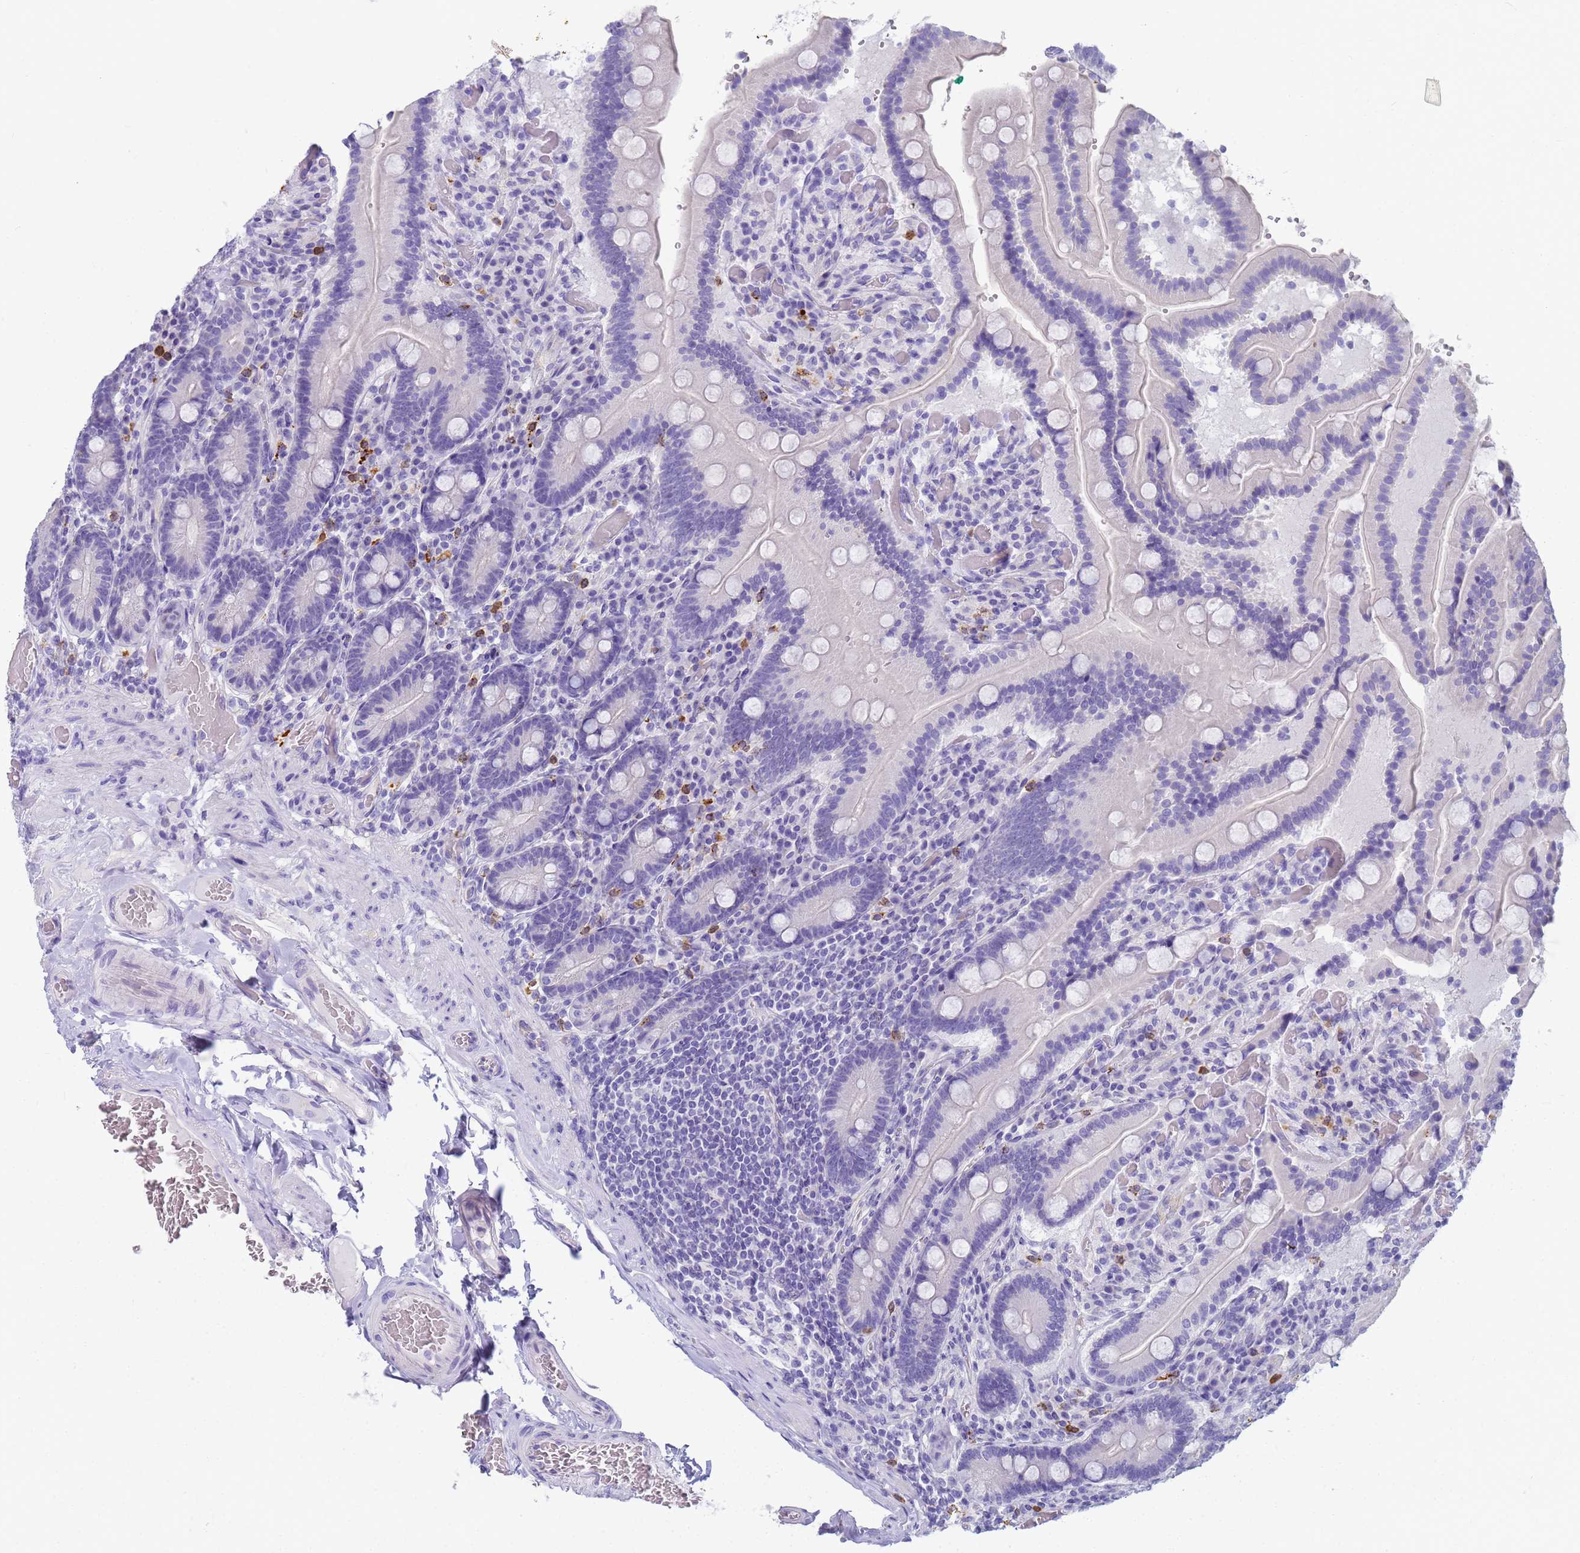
{"staining": {"intensity": "negative", "quantity": "none", "location": "none"}, "tissue": "duodenum", "cell_type": "Glandular cells", "image_type": "normal", "snomed": [{"axis": "morphology", "description": "Normal tissue, NOS"}, {"axis": "topography", "description": "Duodenum"}], "caption": "The immunohistochemistry (IHC) image has no significant staining in glandular cells of duodenum.", "gene": "RNASE2", "patient": {"sex": "female", "age": 62}}